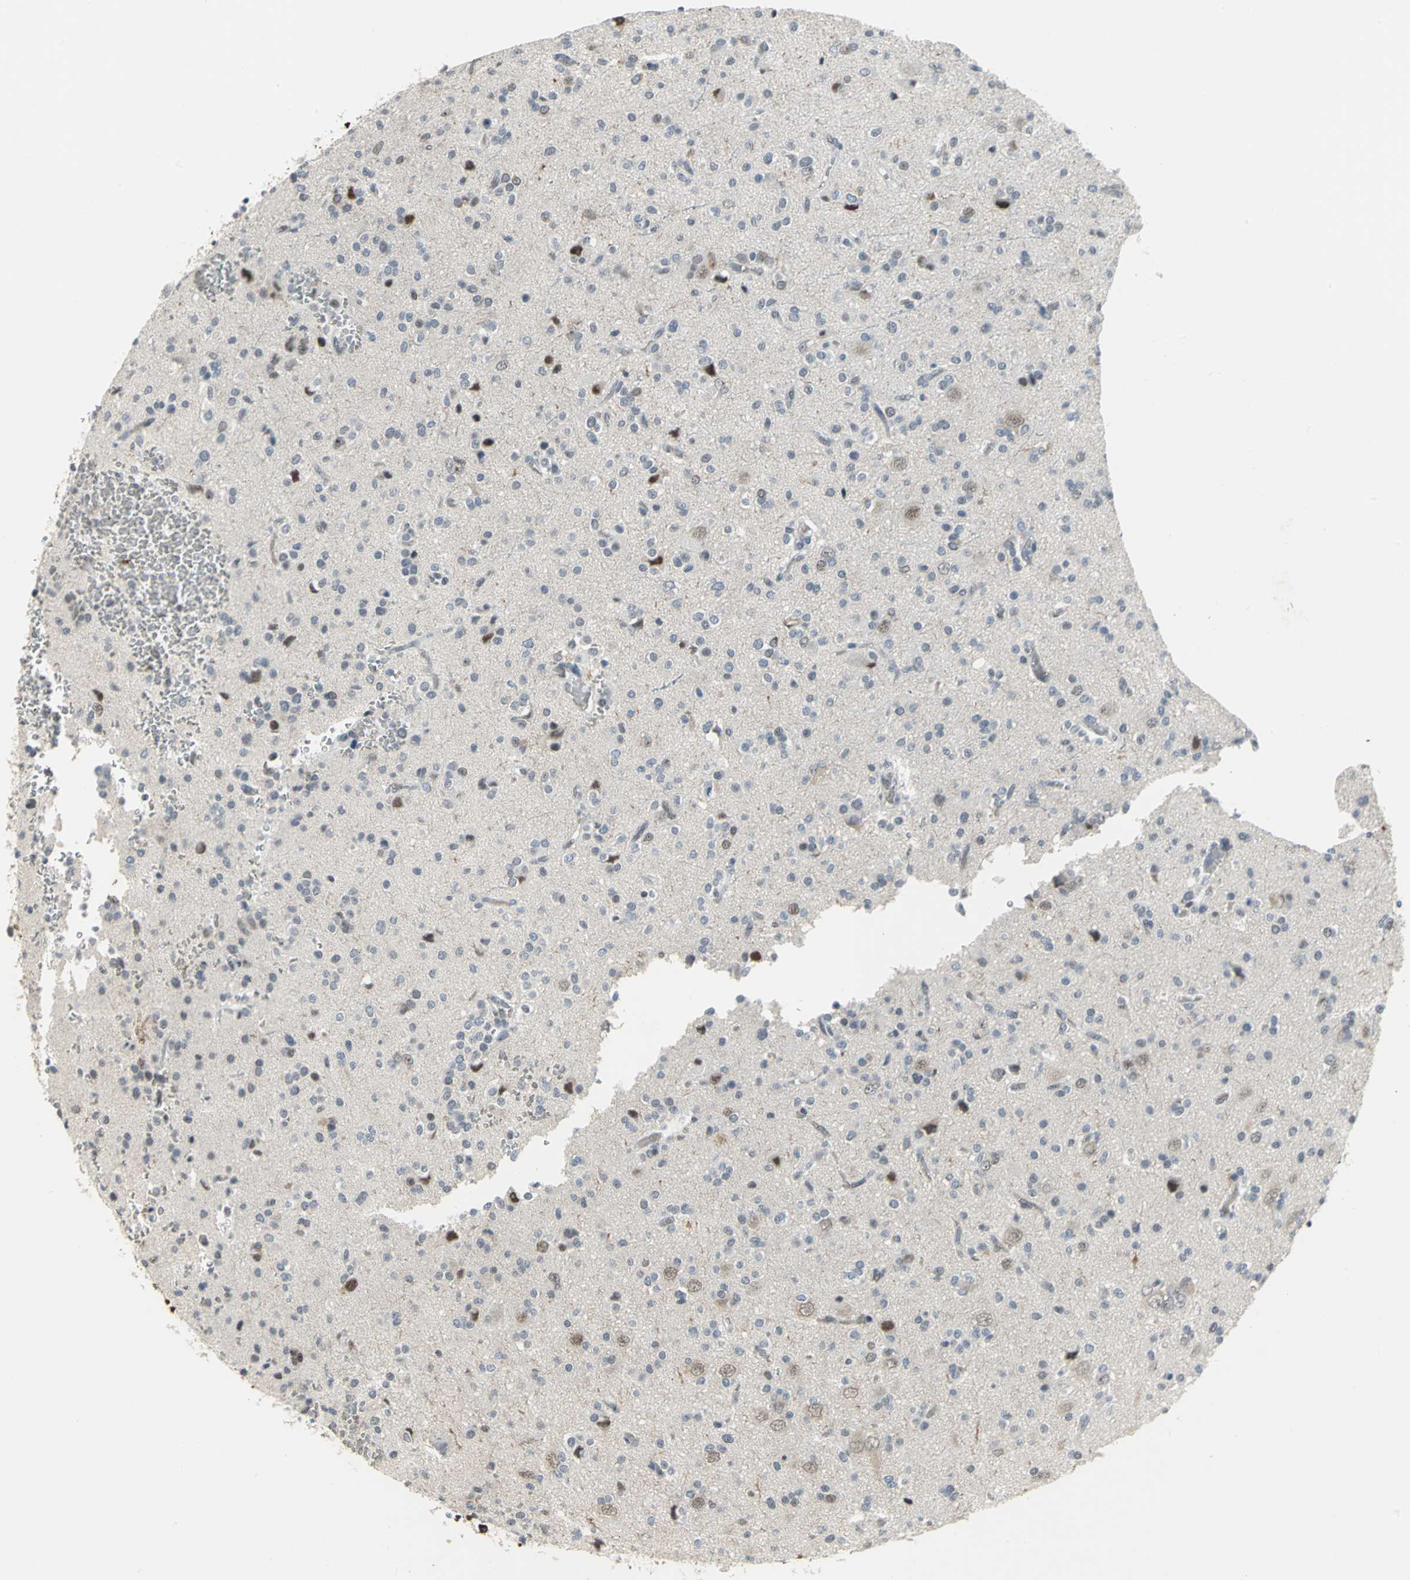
{"staining": {"intensity": "moderate", "quantity": ">75%", "location": "nuclear"}, "tissue": "glioma", "cell_type": "Tumor cells", "image_type": "cancer", "snomed": [{"axis": "morphology", "description": "Glioma, malignant, High grade"}, {"axis": "topography", "description": "Brain"}], "caption": "This is an image of immunohistochemistry staining of glioma, which shows moderate expression in the nuclear of tumor cells.", "gene": "GLI3", "patient": {"sex": "male", "age": 47}}